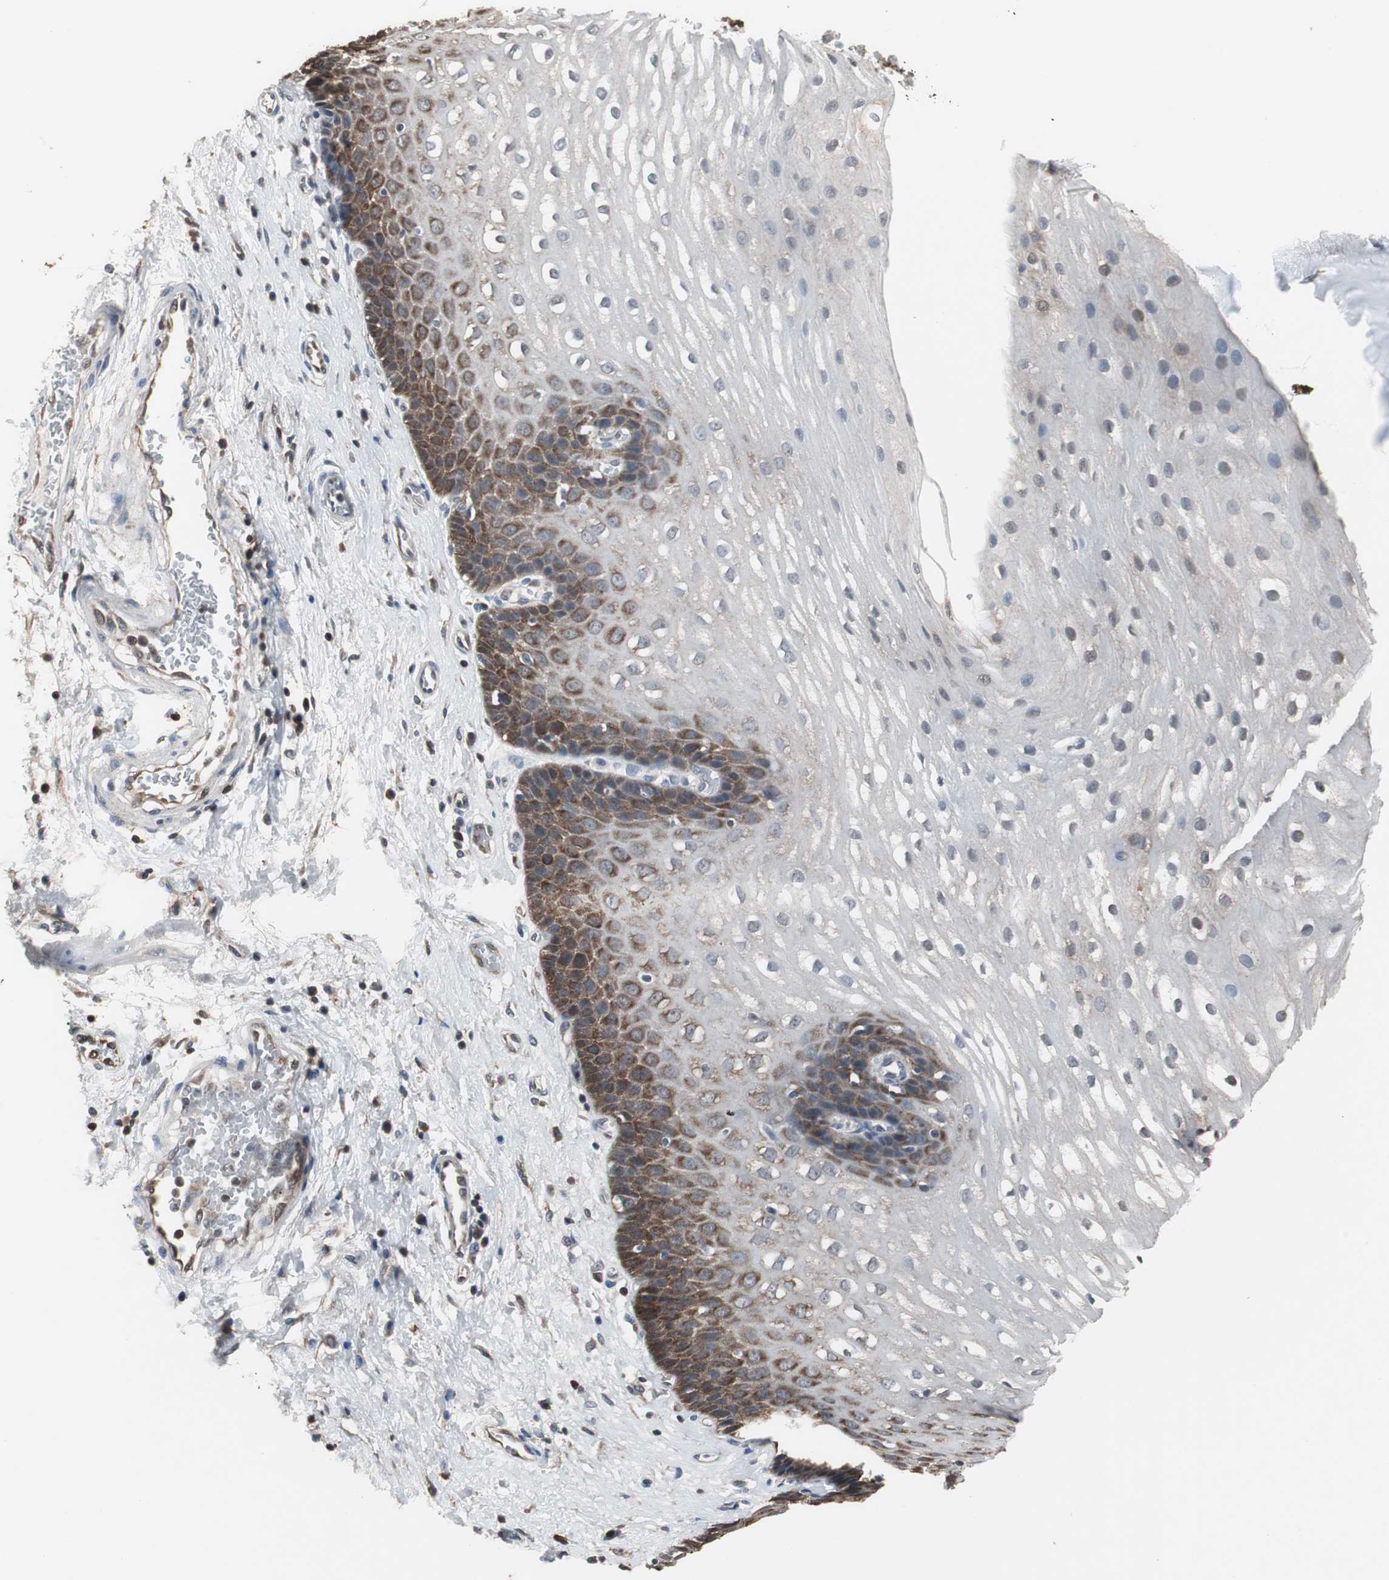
{"staining": {"intensity": "strong", "quantity": "25%-75%", "location": "cytoplasmic/membranous"}, "tissue": "esophagus", "cell_type": "Squamous epithelial cells", "image_type": "normal", "snomed": [{"axis": "morphology", "description": "Normal tissue, NOS"}, {"axis": "topography", "description": "Esophagus"}], "caption": "Immunohistochemical staining of benign human esophagus exhibits strong cytoplasmic/membranous protein positivity in about 25%-75% of squamous epithelial cells. (Stains: DAB in brown, nuclei in blue, Microscopy: brightfield microscopy at high magnification).", "gene": "ZSCAN22", "patient": {"sex": "male", "age": 48}}